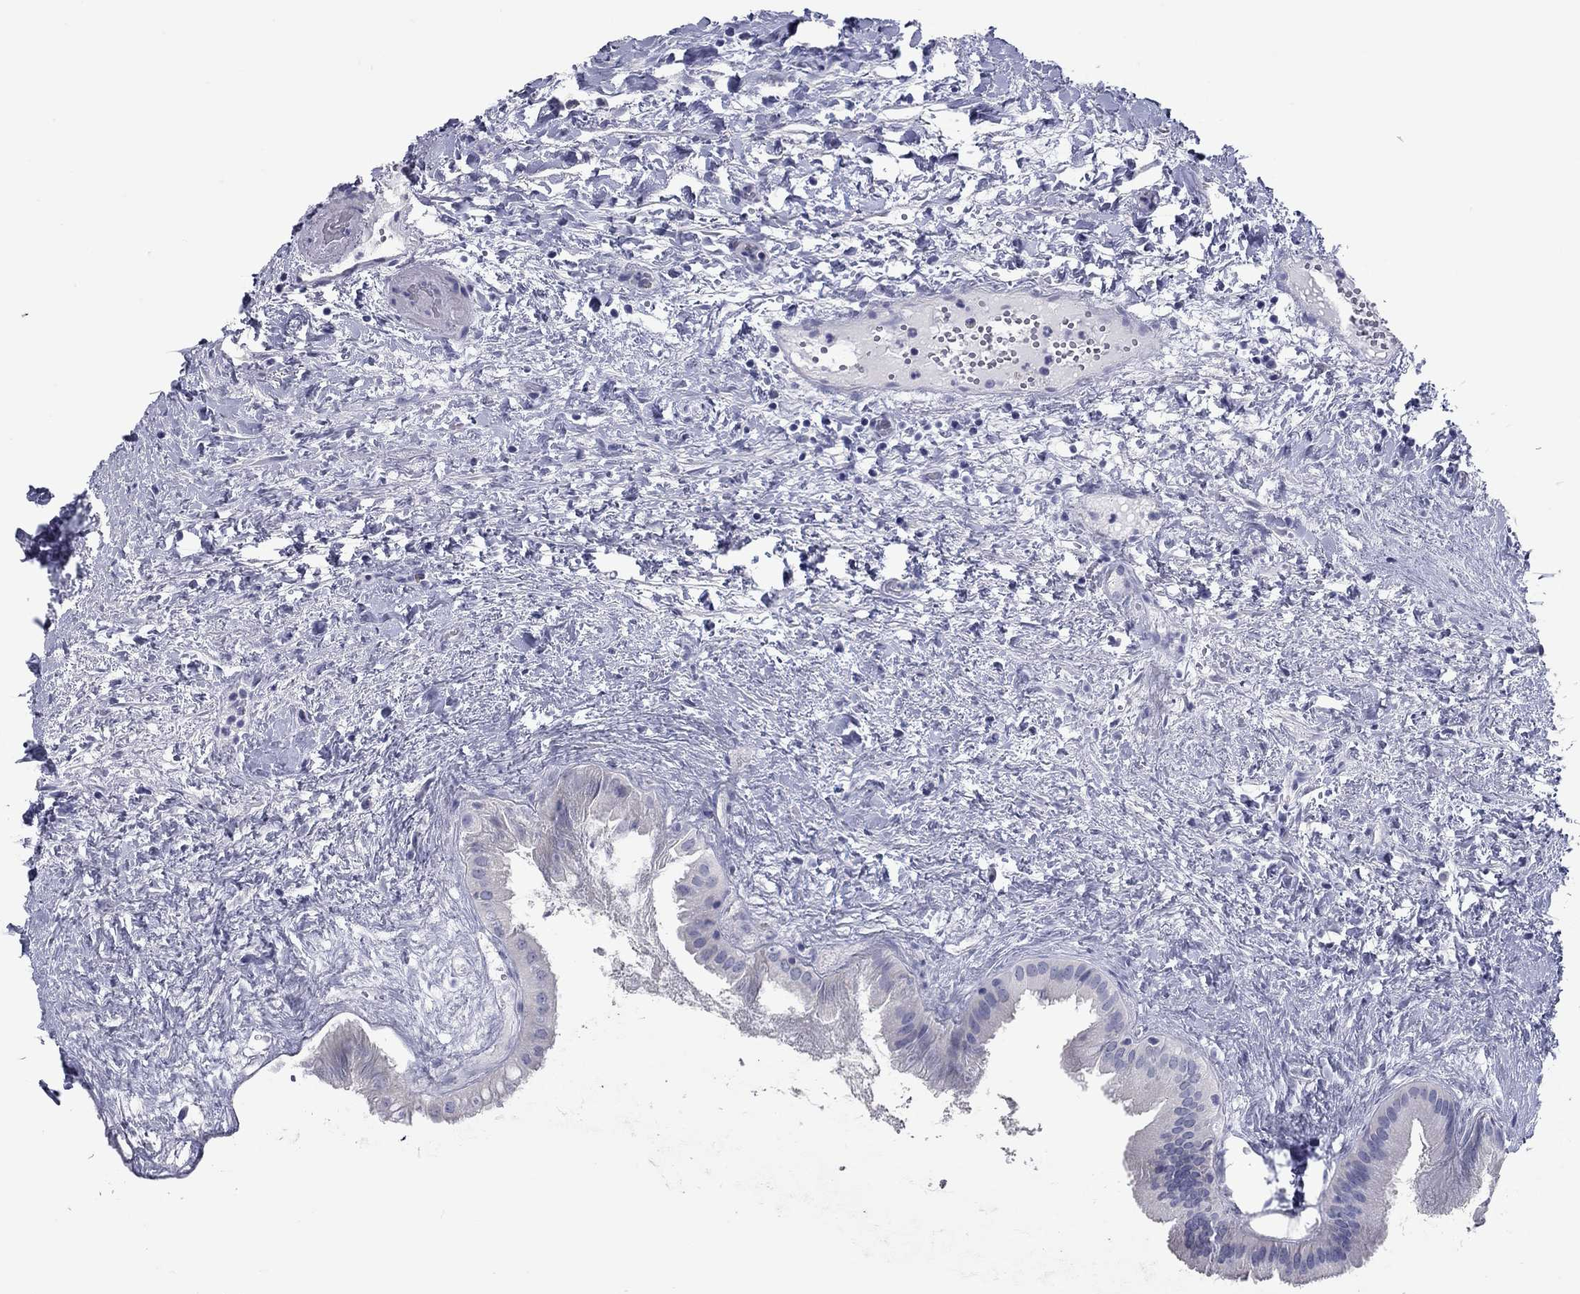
{"staining": {"intensity": "negative", "quantity": "none", "location": "none"}, "tissue": "gallbladder", "cell_type": "Glandular cells", "image_type": "normal", "snomed": [{"axis": "morphology", "description": "Normal tissue, NOS"}, {"axis": "topography", "description": "Gallbladder"}], "caption": "Glandular cells show no significant positivity in unremarkable gallbladder. (DAB (3,3'-diaminobenzidine) immunohistochemistry, high magnification).", "gene": "KIRREL2", "patient": {"sex": "male", "age": 70}}